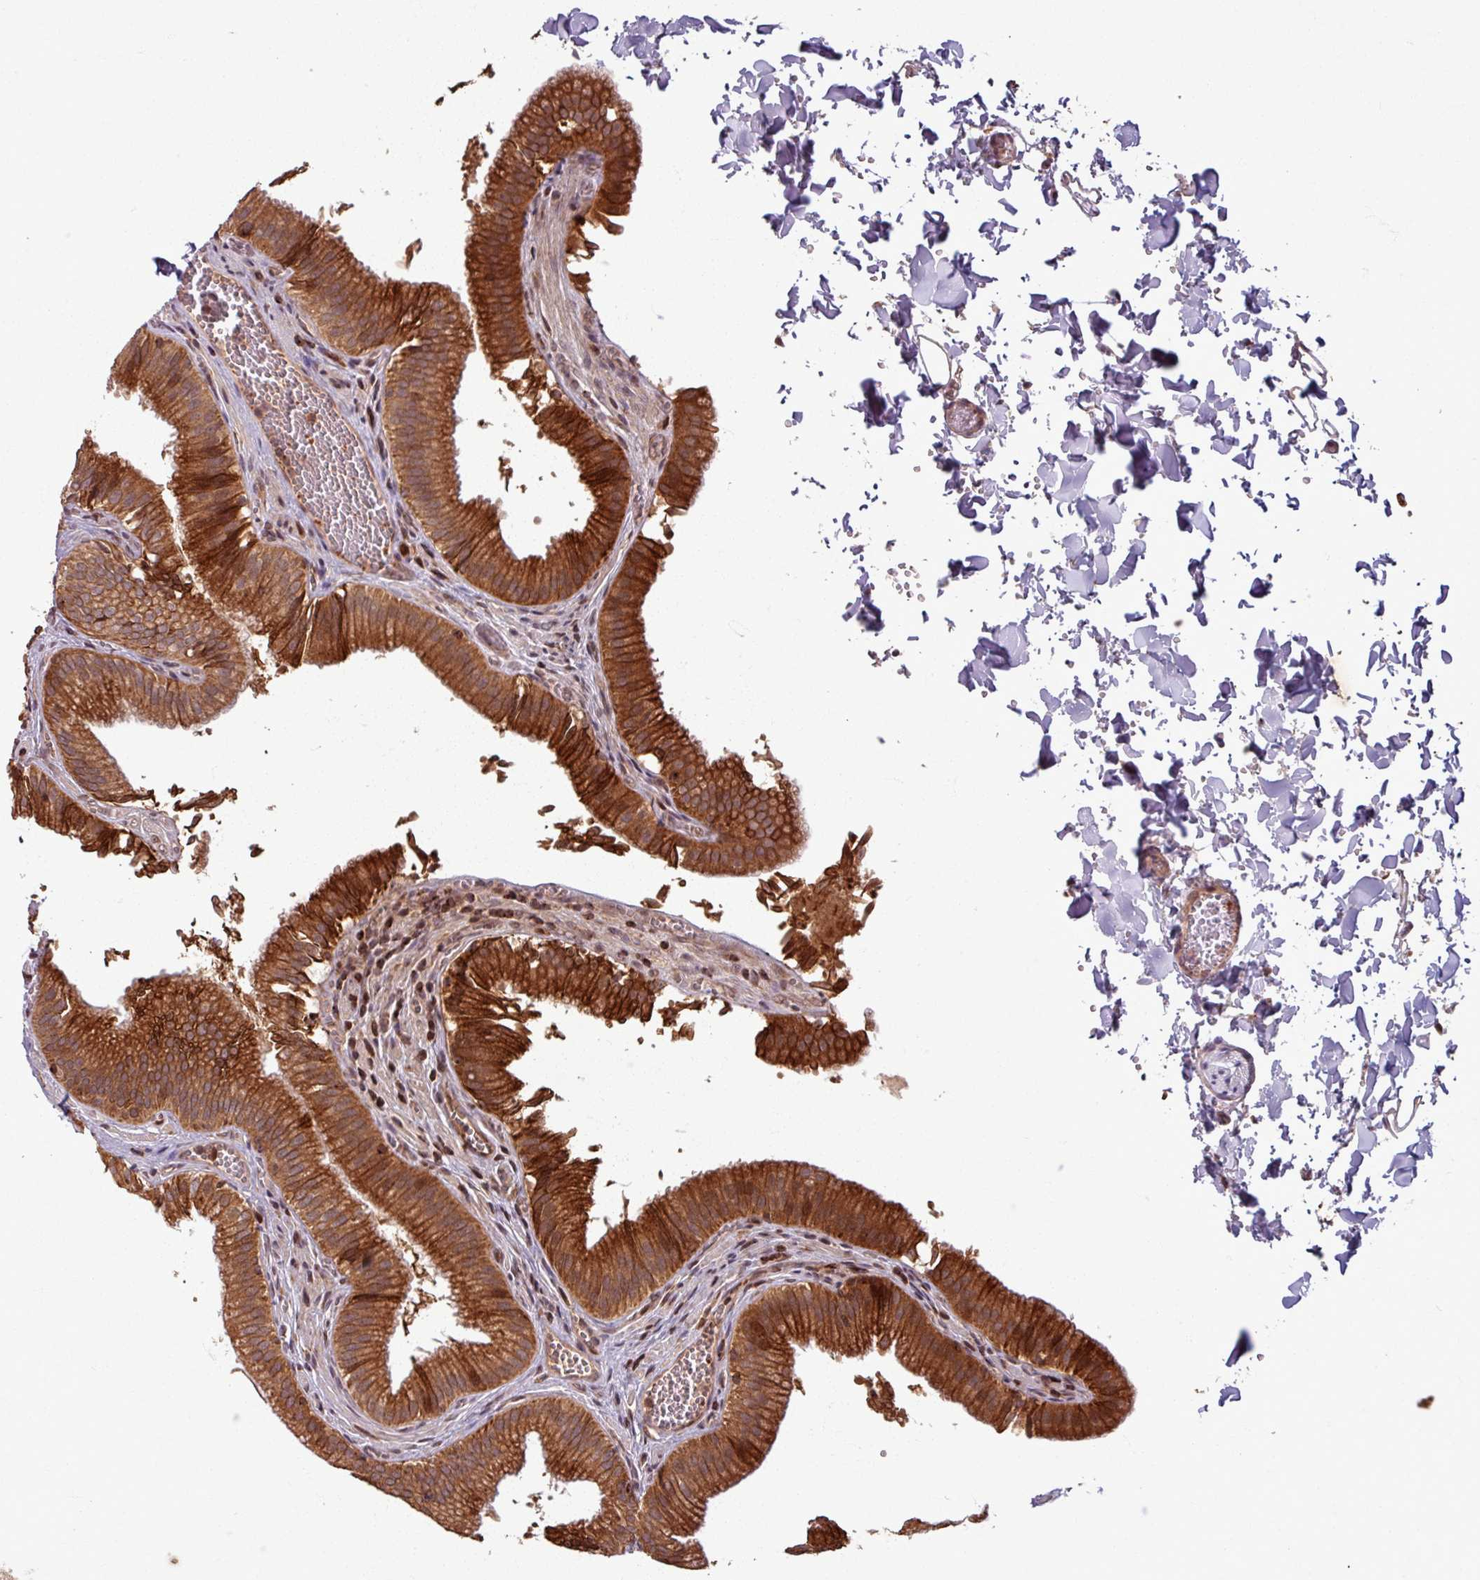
{"staining": {"intensity": "strong", "quantity": ">75%", "location": "cytoplasmic/membranous"}, "tissue": "gallbladder", "cell_type": "Glandular cells", "image_type": "normal", "snomed": [{"axis": "morphology", "description": "Normal tissue, NOS"}, {"axis": "topography", "description": "Gallbladder"}, {"axis": "topography", "description": "Peripheral nerve tissue"}], "caption": "Immunohistochemistry of unremarkable gallbladder demonstrates high levels of strong cytoplasmic/membranous staining in approximately >75% of glandular cells. The staining was performed using DAB (3,3'-diaminobenzidine) to visualize the protein expression in brown, while the nuclei were stained in blue with hematoxylin (Magnification: 20x).", "gene": "OR6B1", "patient": {"sex": "male", "age": 17}}